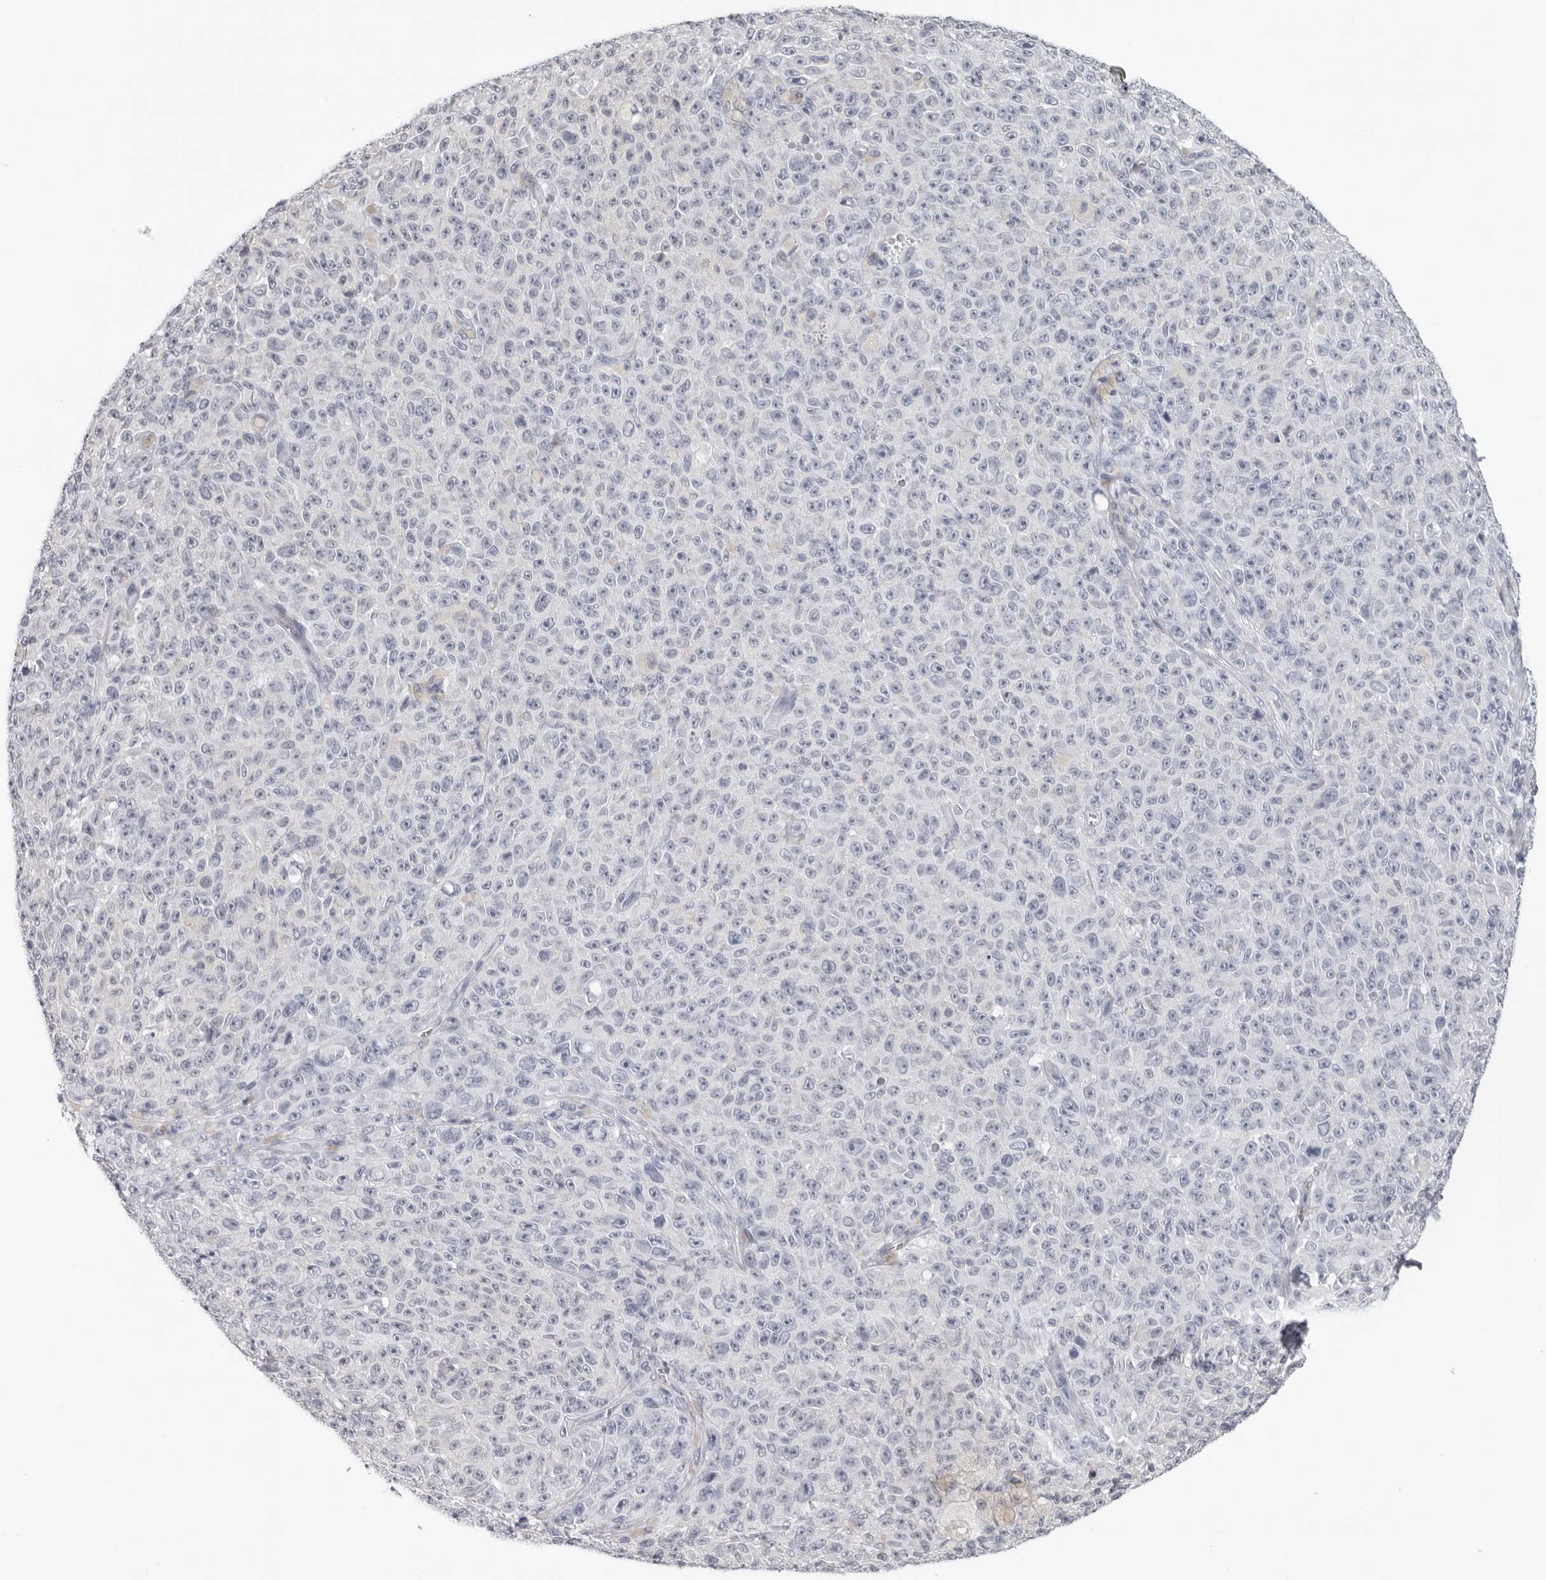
{"staining": {"intensity": "negative", "quantity": "none", "location": "none"}, "tissue": "melanoma", "cell_type": "Tumor cells", "image_type": "cancer", "snomed": [{"axis": "morphology", "description": "Malignant melanoma, NOS"}, {"axis": "topography", "description": "Skin"}], "caption": "Histopathology image shows no protein staining in tumor cells of melanoma tissue.", "gene": "EPB41", "patient": {"sex": "female", "age": 82}}